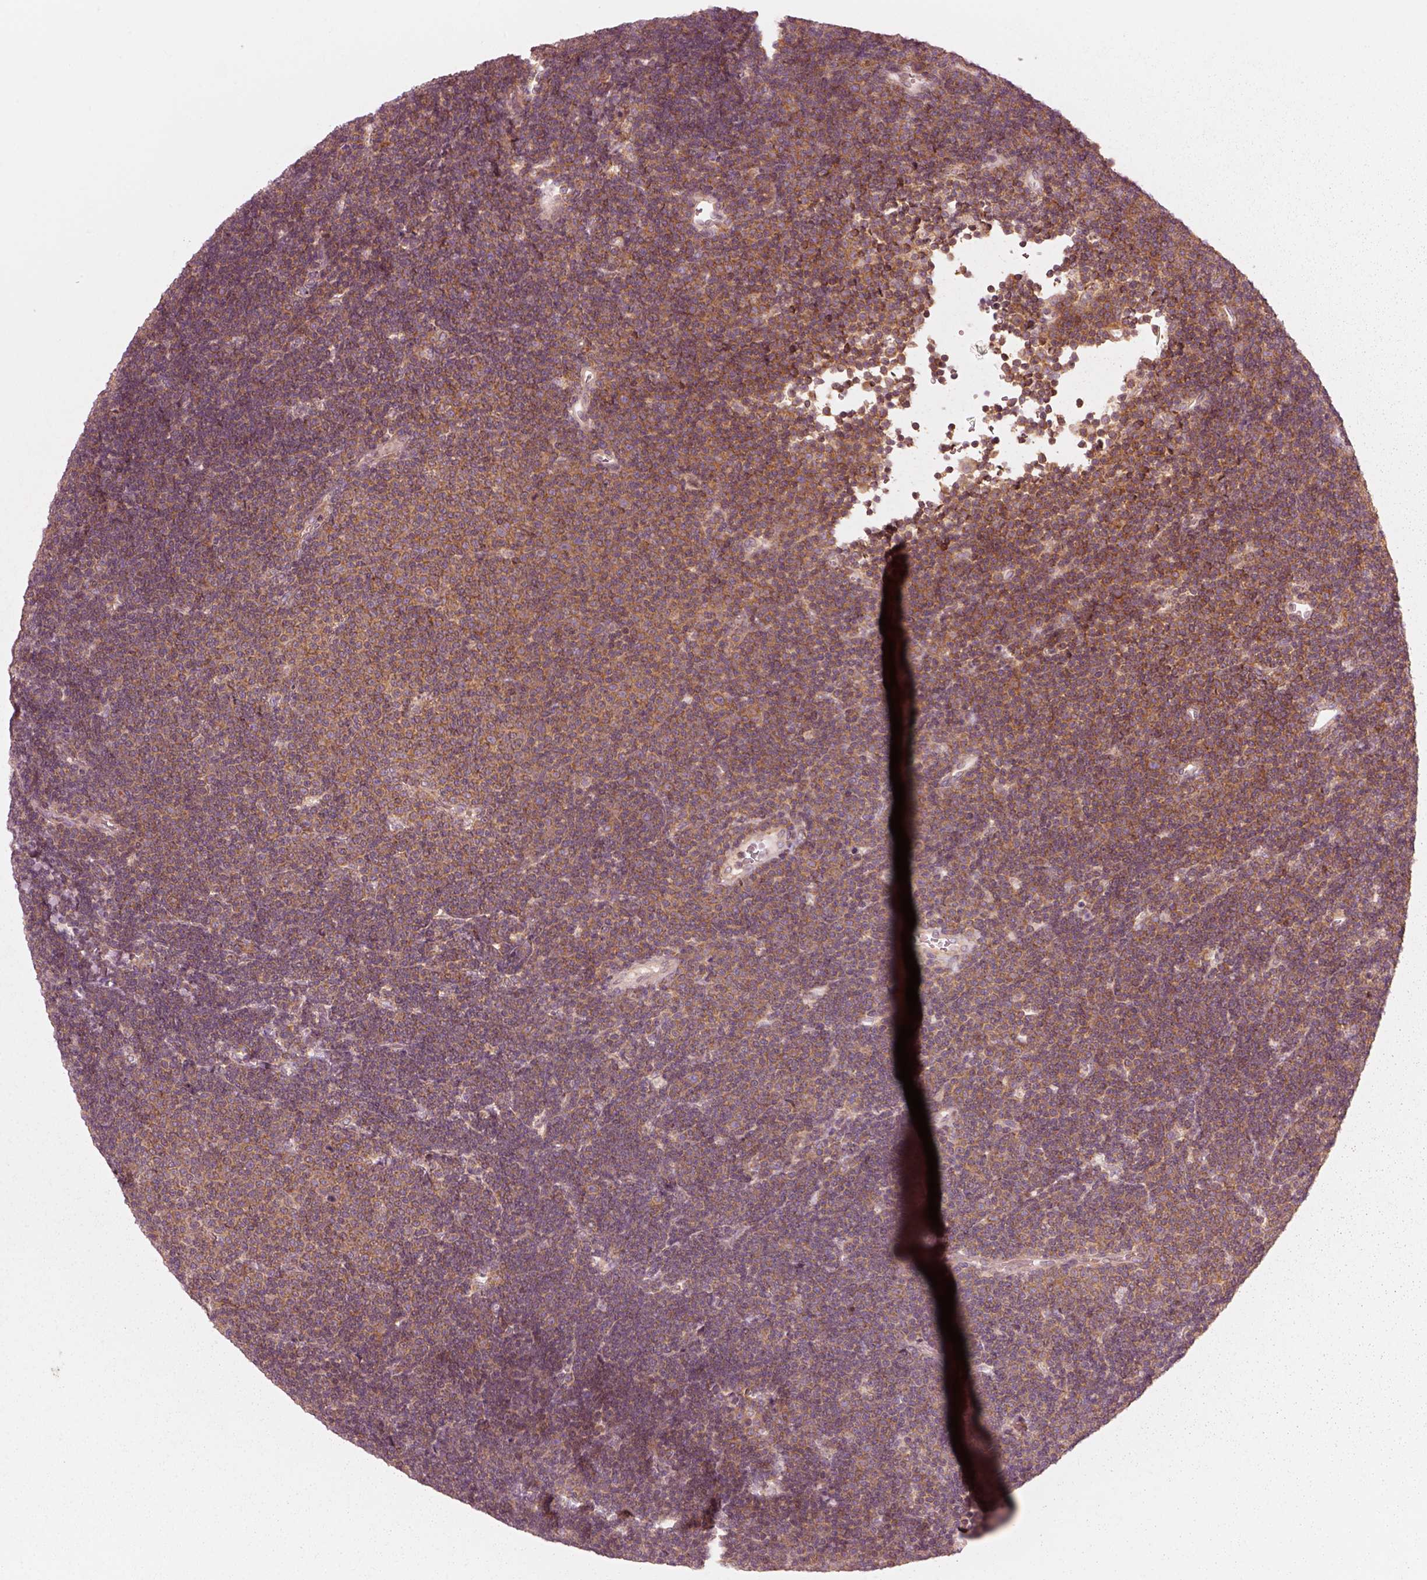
{"staining": {"intensity": "strong", "quantity": ">75%", "location": "cytoplasmic/membranous"}, "tissue": "lymphoma", "cell_type": "Tumor cells", "image_type": "cancer", "snomed": [{"axis": "morphology", "description": "Malignant lymphoma, non-Hodgkin's type, Low grade"}, {"axis": "topography", "description": "Brain"}], "caption": "The immunohistochemical stain labels strong cytoplasmic/membranous staining in tumor cells of lymphoma tissue.", "gene": "CNOT2", "patient": {"sex": "female", "age": 66}}